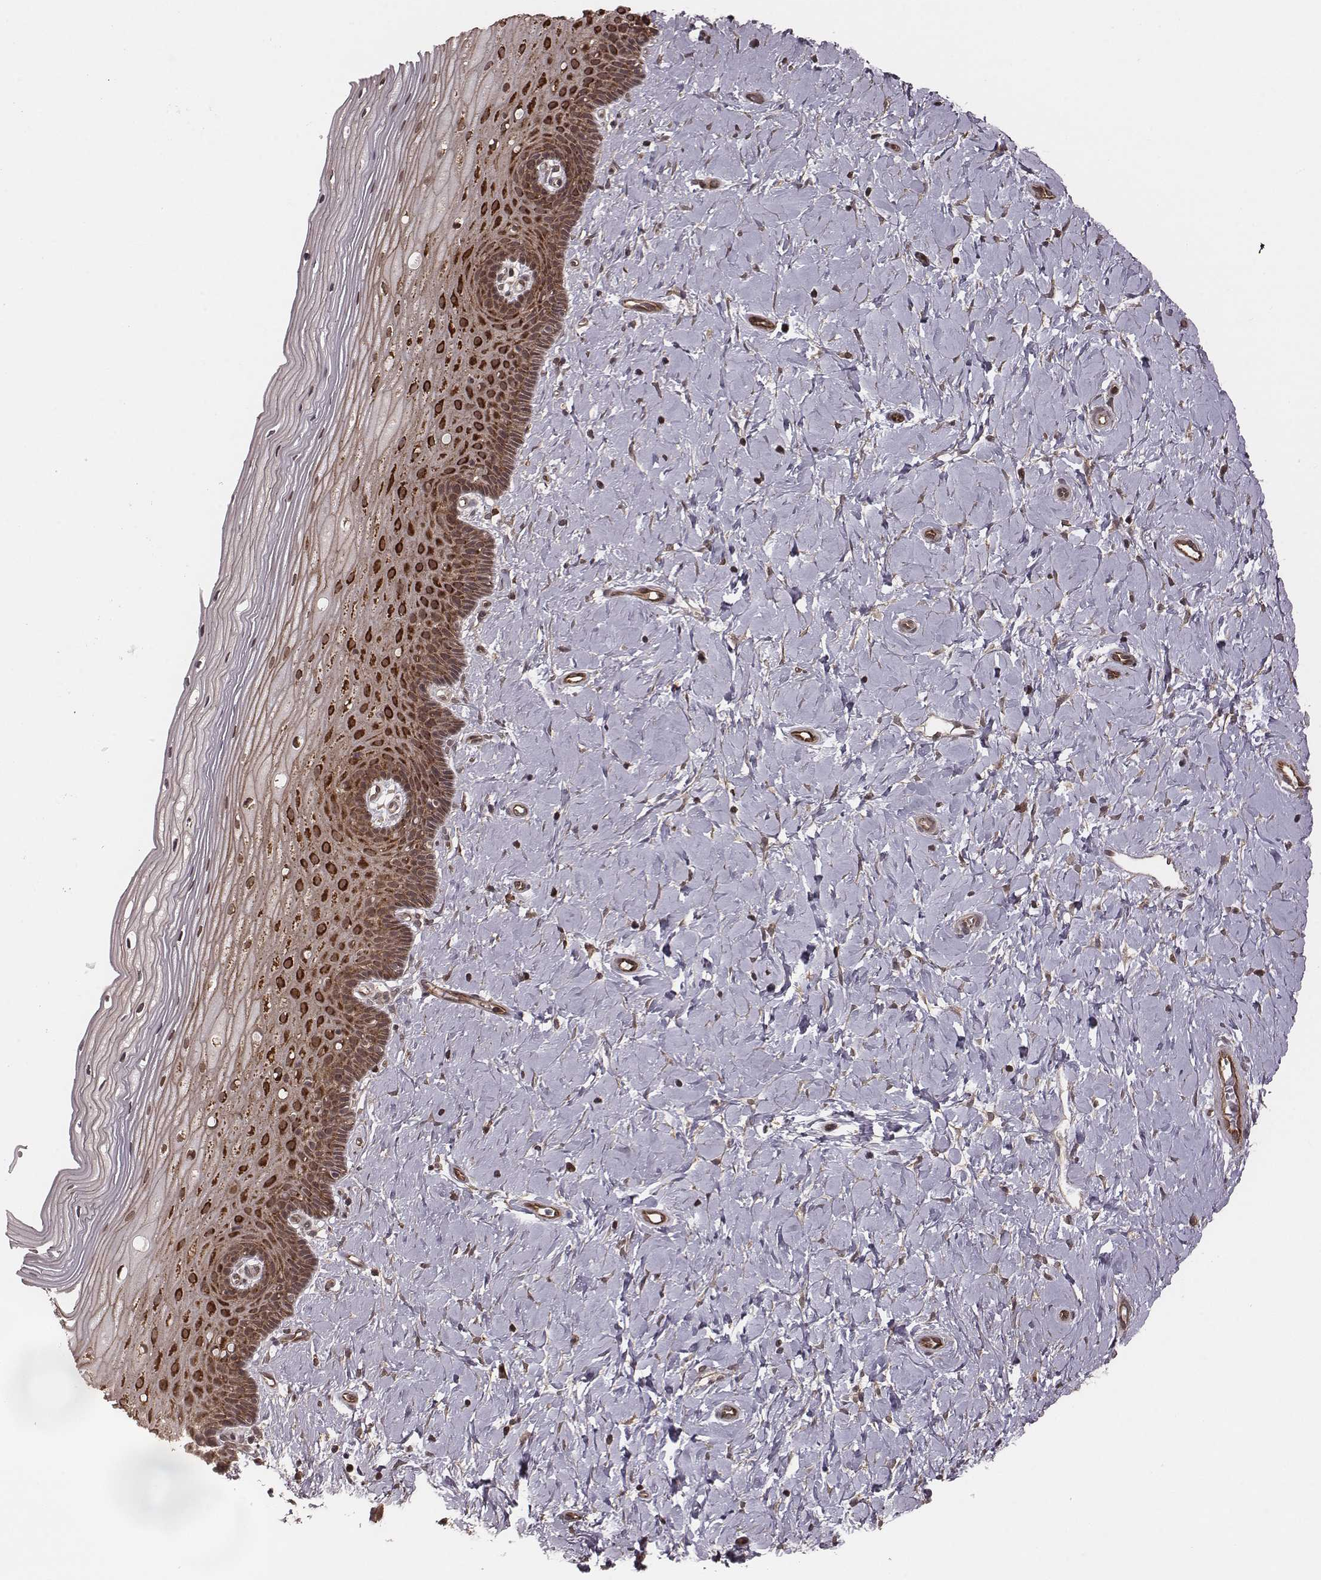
{"staining": {"intensity": "moderate", "quantity": ">75%", "location": "nuclear"}, "tissue": "cervix", "cell_type": "Glandular cells", "image_type": "normal", "snomed": [{"axis": "morphology", "description": "Normal tissue, NOS"}, {"axis": "topography", "description": "Cervix"}], "caption": "Benign cervix displays moderate nuclear positivity in approximately >75% of glandular cells (DAB (3,3'-diaminobenzidine) = brown stain, brightfield microscopy at high magnification)..", "gene": "RPL3", "patient": {"sex": "female", "age": 37}}